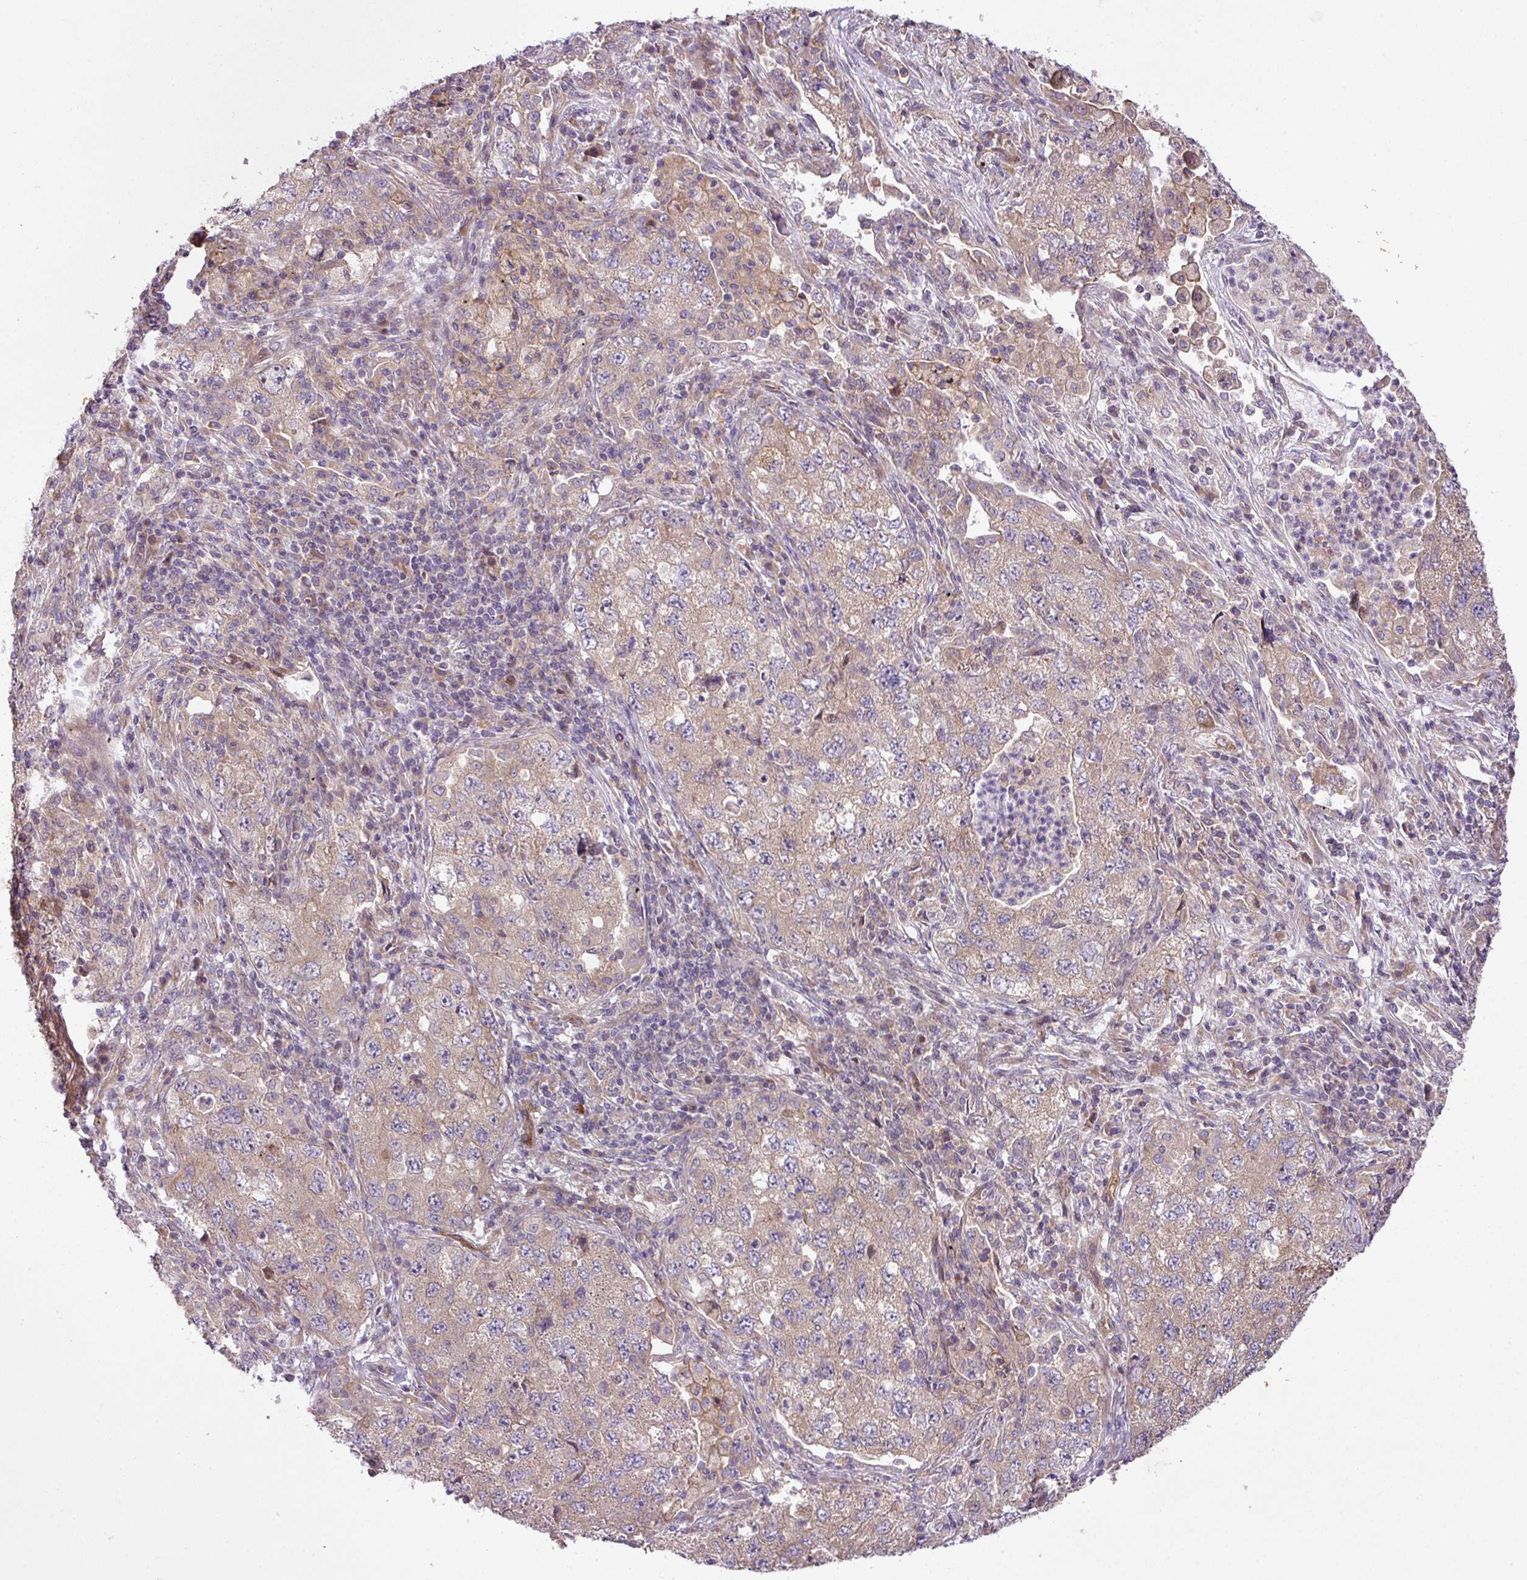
{"staining": {"intensity": "weak", "quantity": "25%-75%", "location": "cytoplasmic/membranous"}, "tissue": "lung cancer", "cell_type": "Tumor cells", "image_type": "cancer", "snomed": [{"axis": "morphology", "description": "Adenocarcinoma, NOS"}, {"axis": "topography", "description": "Lung"}], "caption": "Lung cancer (adenocarcinoma) tissue exhibits weak cytoplasmic/membranous expression in approximately 25%-75% of tumor cells", "gene": "COX18", "patient": {"sex": "female", "age": 57}}